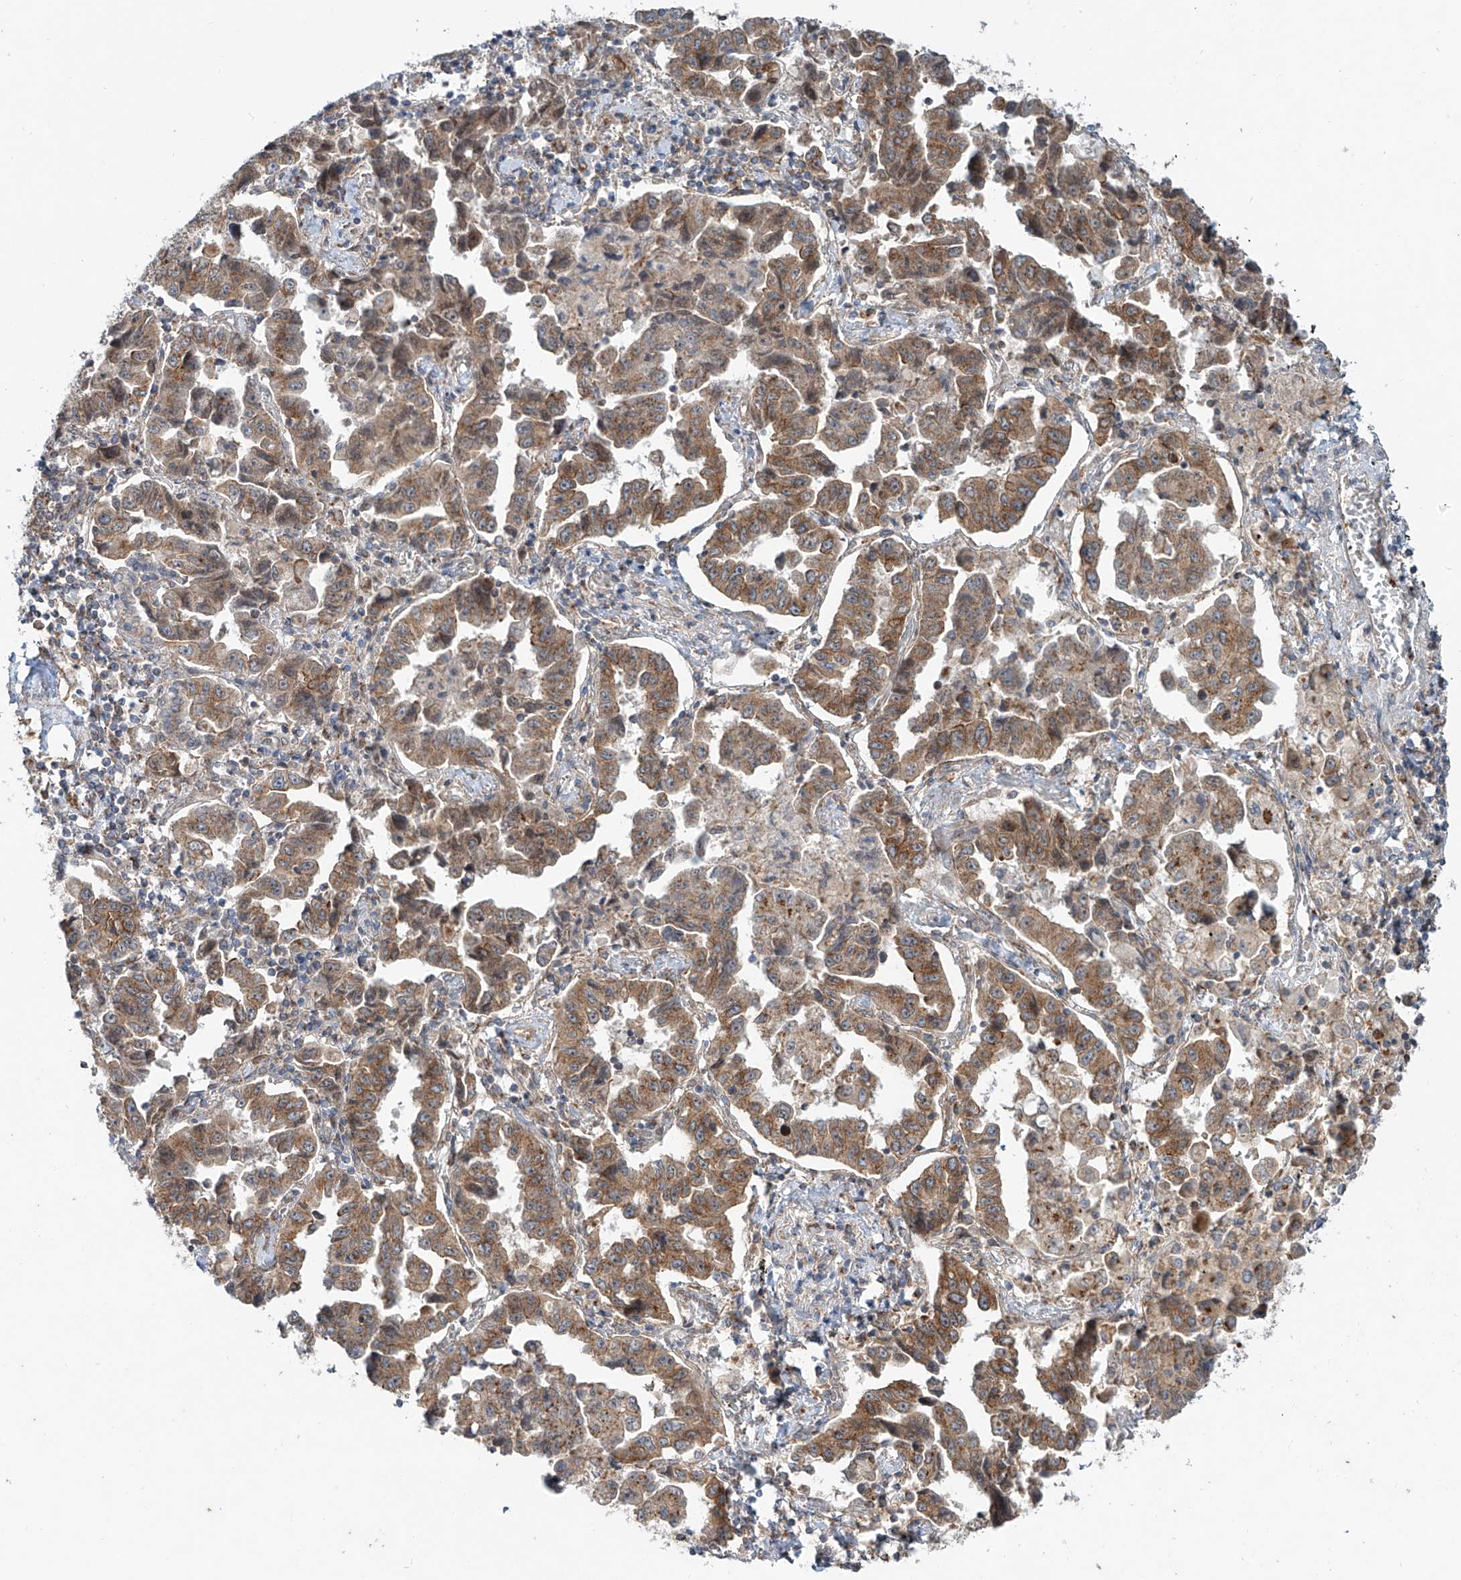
{"staining": {"intensity": "moderate", "quantity": ">75%", "location": "cytoplasmic/membranous"}, "tissue": "lung cancer", "cell_type": "Tumor cells", "image_type": "cancer", "snomed": [{"axis": "morphology", "description": "Adenocarcinoma, NOS"}, {"axis": "topography", "description": "Lung"}], "caption": "An immunohistochemistry micrograph of tumor tissue is shown. Protein staining in brown shows moderate cytoplasmic/membranous positivity in adenocarcinoma (lung) within tumor cells.", "gene": "CUX1", "patient": {"sex": "female", "age": 51}}